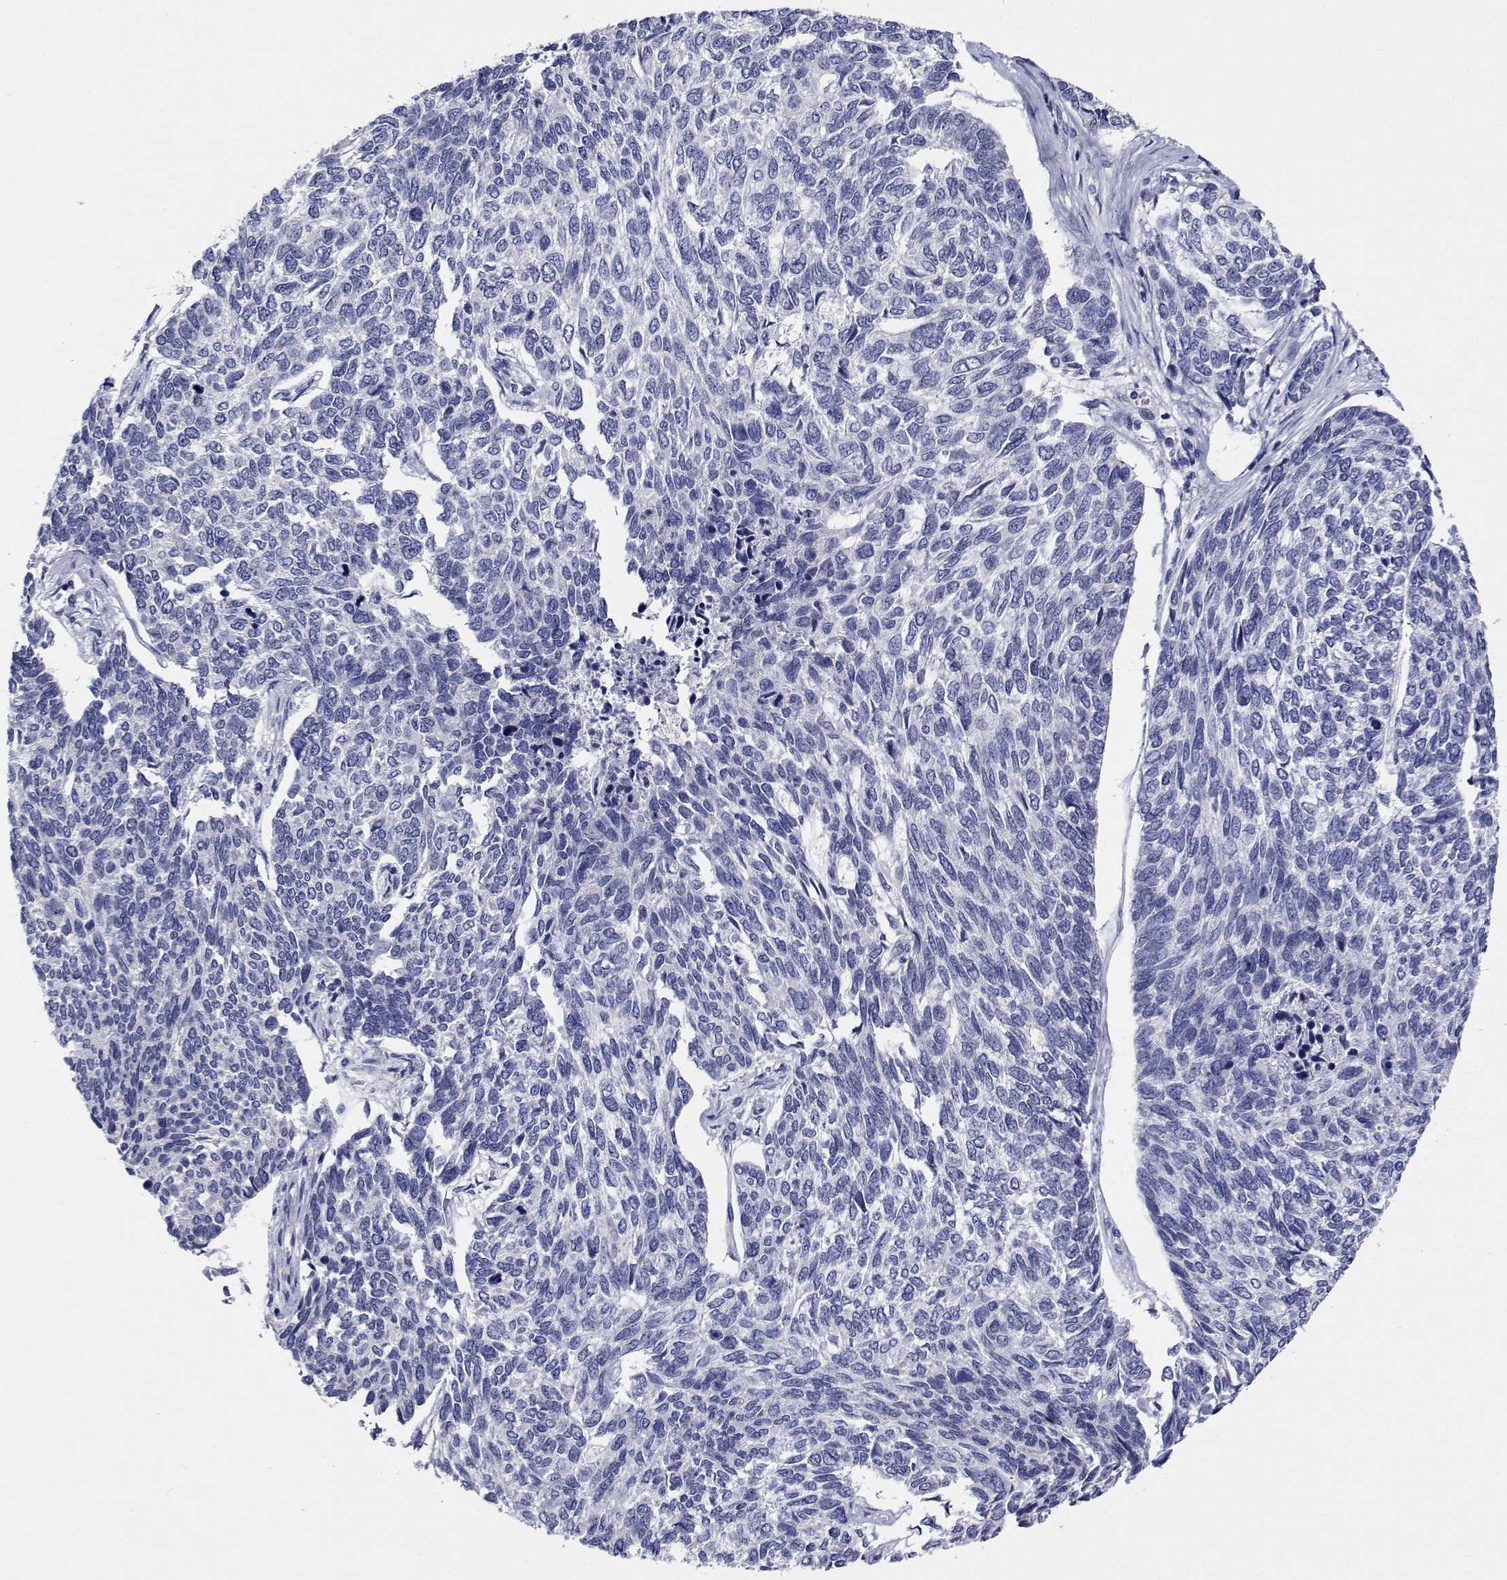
{"staining": {"intensity": "negative", "quantity": "none", "location": "none"}, "tissue": "skin cancer", "cell_type": "Tumor cells", "image_type": "cancer", "snomed": [{"axis": "morphology", "description": "Basal cell carcinoma"}, {"axis": "topography", "description": "Skin"}], "caption": "This is an IHC image of human basal cell carcinoma (skin). There is no positivity in tumor cells.", "gene": "CDHR3", "patient": {"sex": "female", "age": 65}}